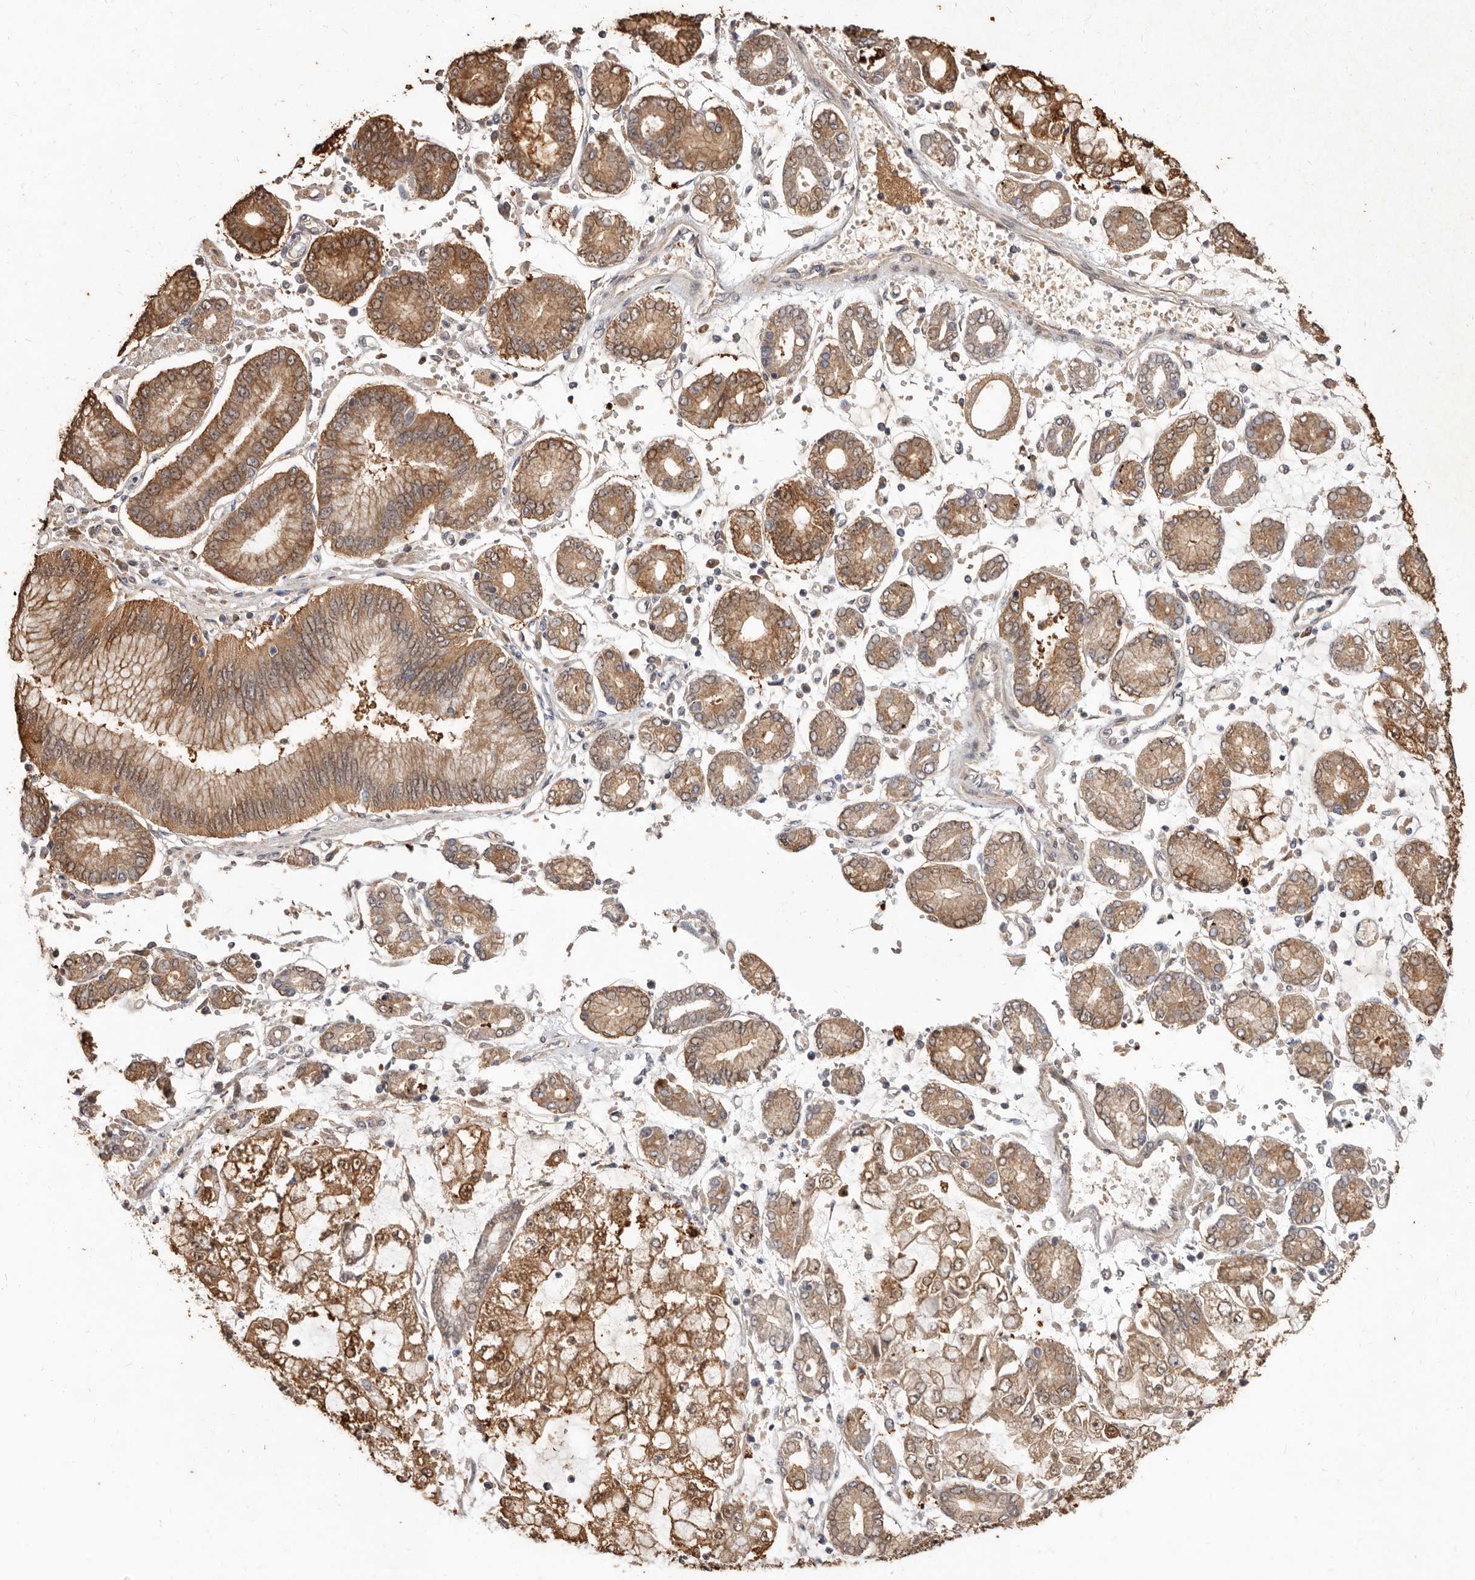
{"staining": {"intensity": "moderate", "quantity": ">75%", "location": "cytoplasmic/membranous,nuclear"}, "tissue": "stomach cancer", "cell_type": "Tumor cells", "image_type": "cancer", "snomed": [{"axis": "morphology", "description": "Adenocarcinoma, NOS"}, {"axis": "topography", "description": "Stomach"}], "caption": "A brown stain highlights moderate cytoplasmic/membranous and nuclear staining of a protein in stomach adenocarcinoma tumor cells.", "gene": "INAVA", "patient": {"sex": "male", "age": 76}}